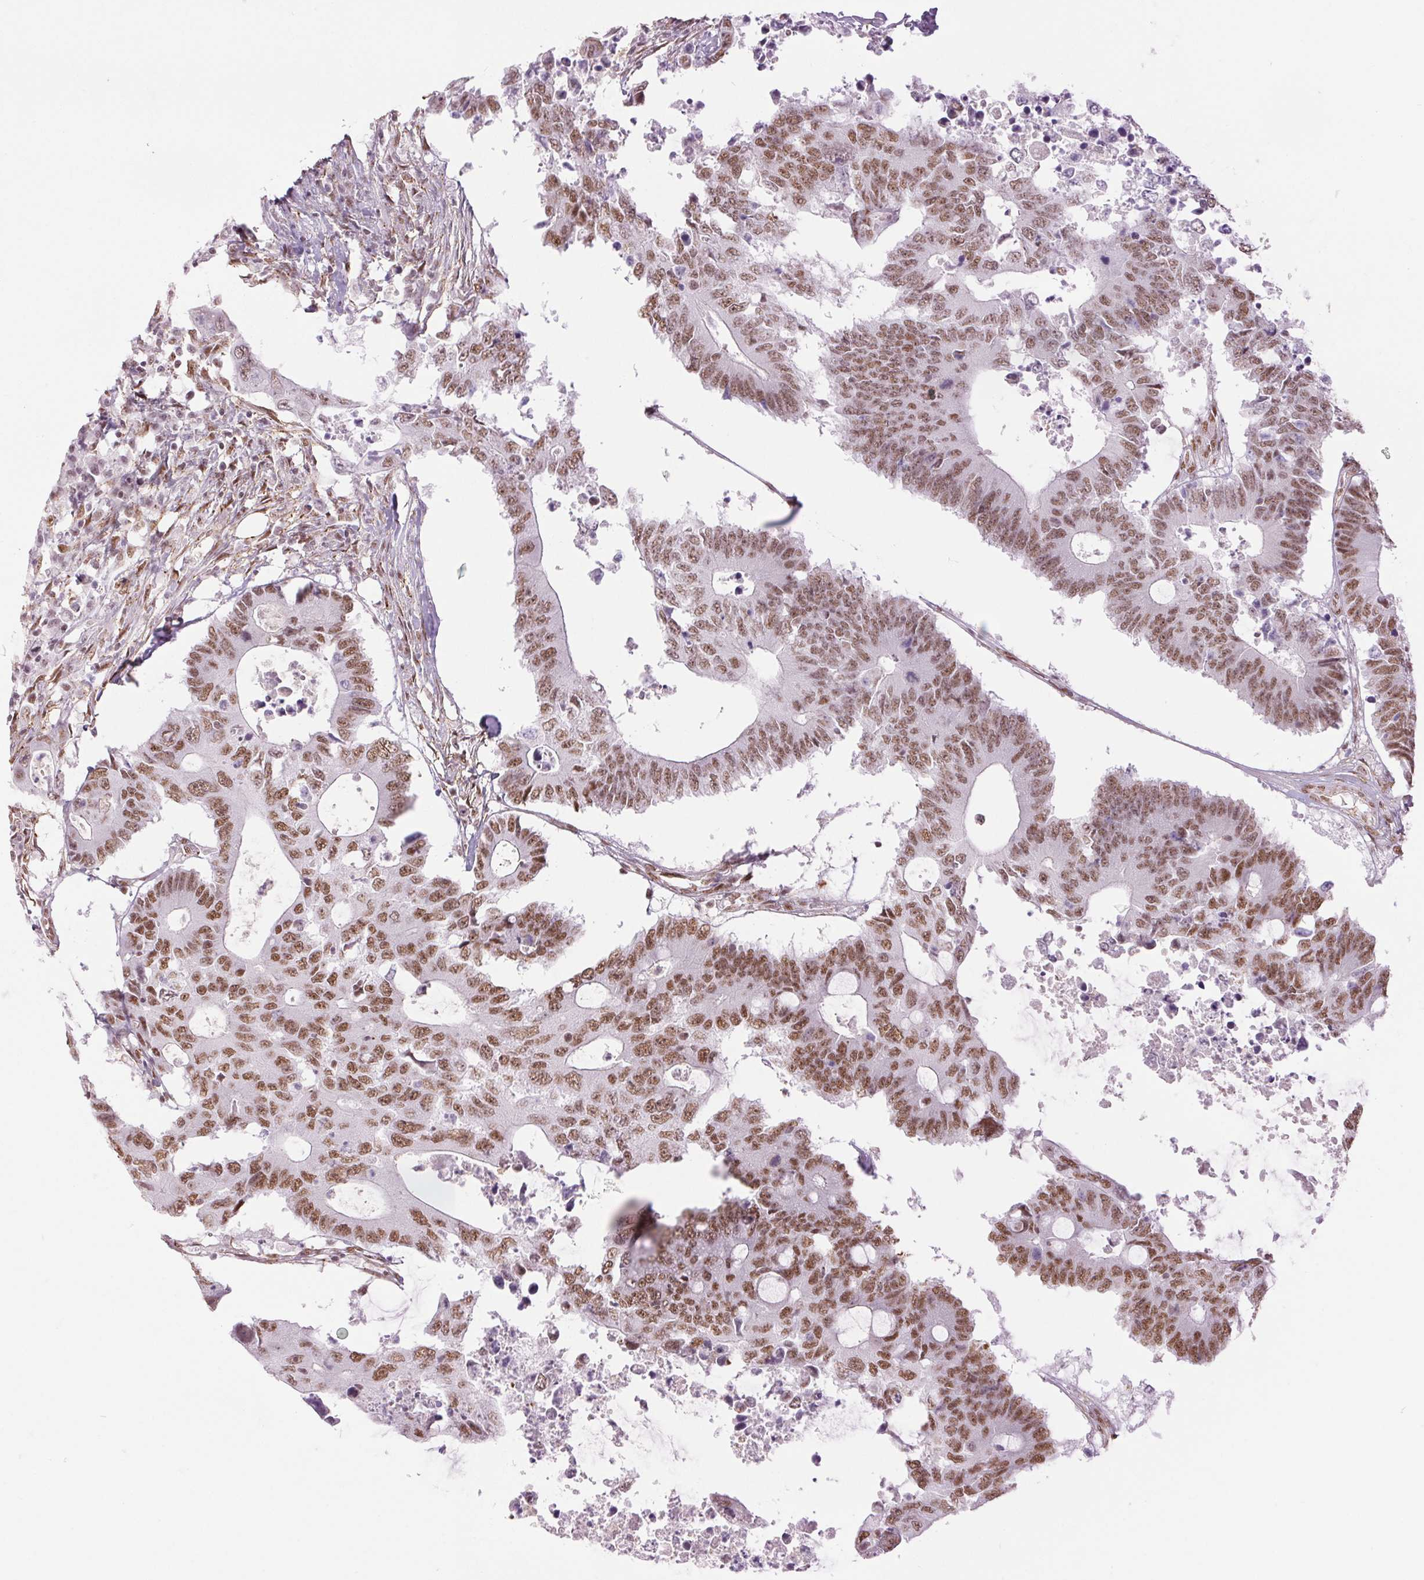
{"staining": {"intensity": "moderate", "quantity": ">75%", "location": "nuclear"}, "tissue": "colorectal cancer", "cell_type": "Tumor cells", "image_type": "cancer", "snomed": [{"axis": "morphology", "description": "Adenocarcinoma, NOS"}, {"axis": "topography", "description": "Colon"}], "caption": "Human adenocarcinoma (colorectal) stained for a protein (brown) reveals moderate nuclear positive expression in approximately >75% of tumor cells.", "gene": "ZFR2", "patient": {"sex": "male", "age": 71}}